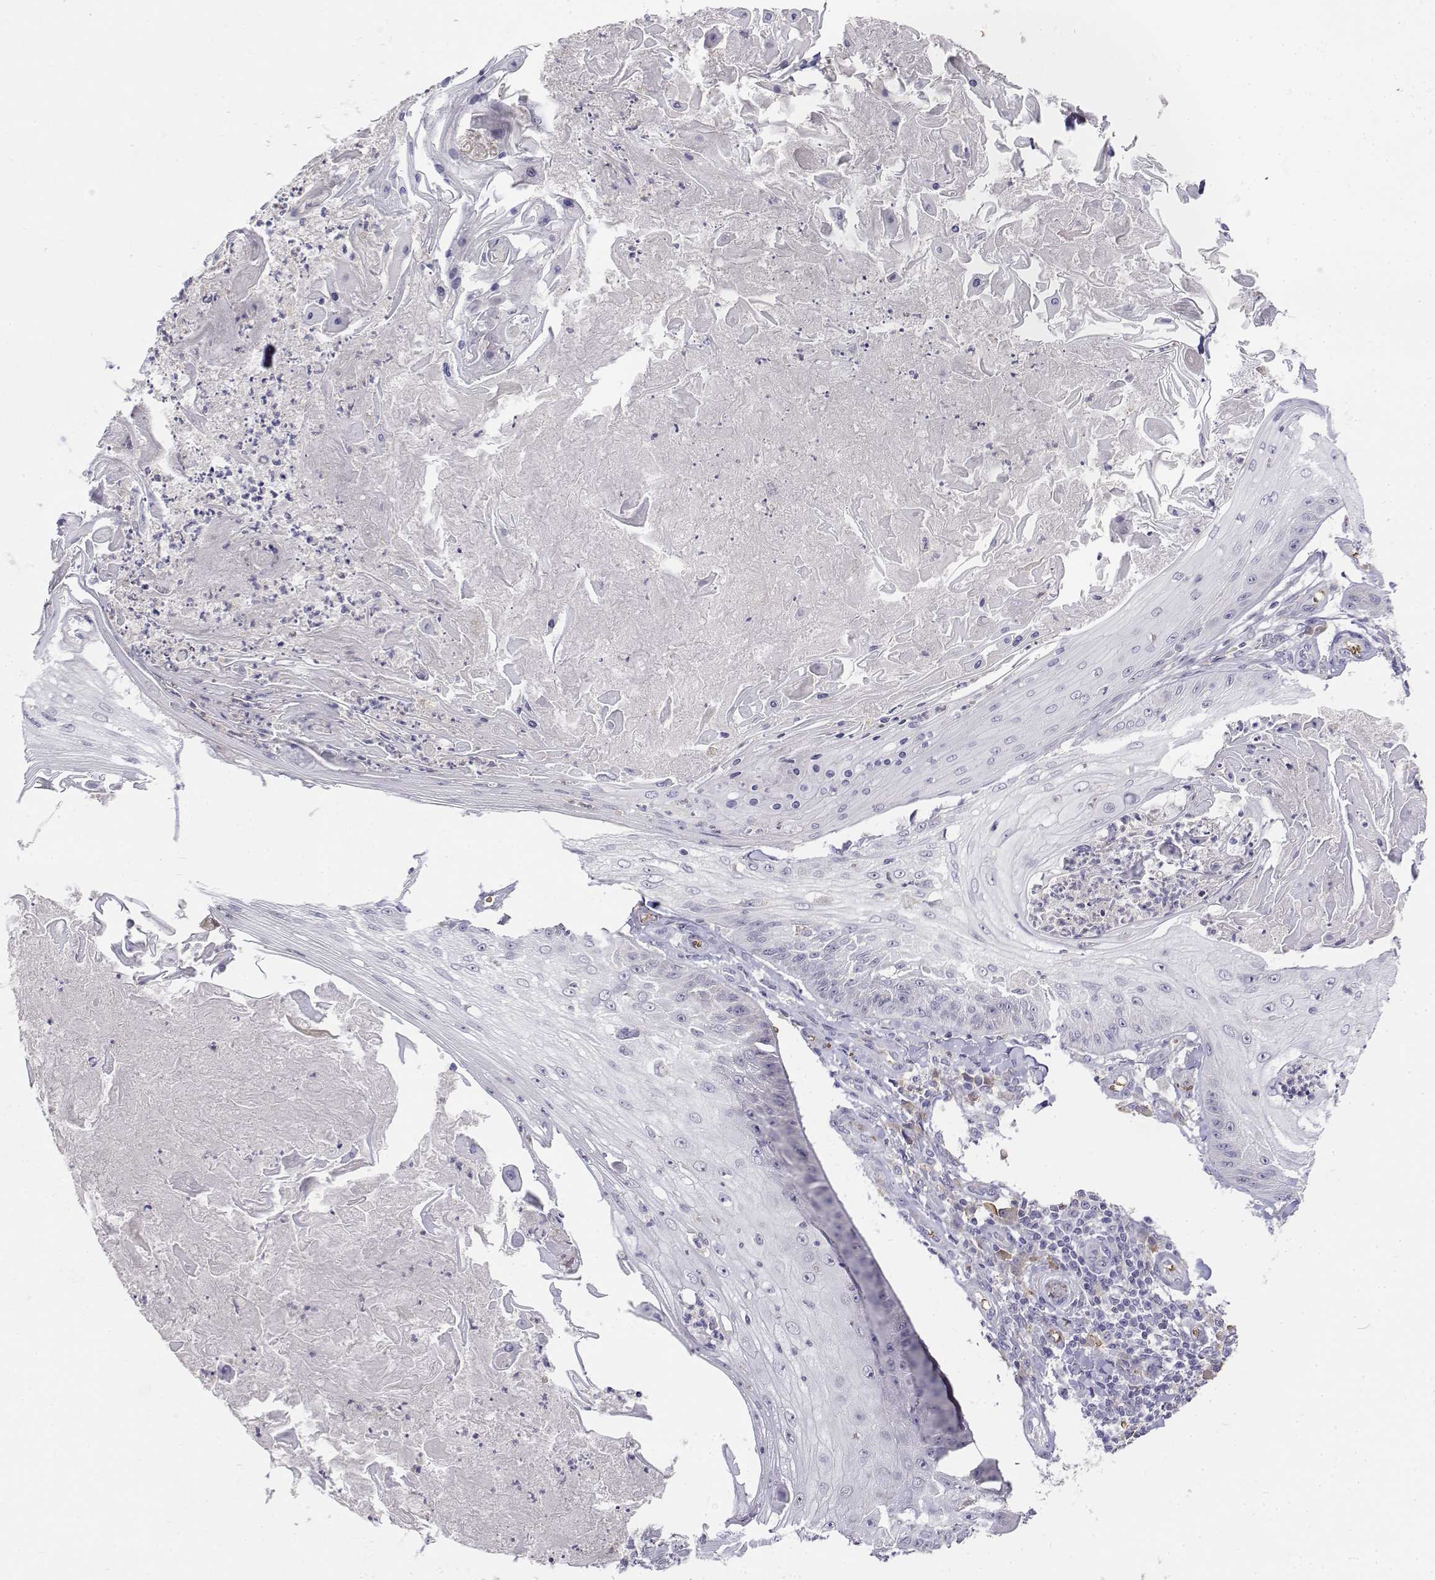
{"staining": {"intensity": "negative", "quantity": "none", "location": "none"}, "tissue": "skin cancer", "cell_type": "Tumor cells", "image_type": "cancer", "snomed": [{"axis": "morphology", "description": "Squamous cell carcinoma, NOS"}, {"axis": "topography", "description": "Skin"}], "caption": "This histopathology image is of skin squamous cell carcinoma stained with IHC to label a protein in brown with the nuclei are counter-stained blue. There is no staining in tumor cells. (Immunohistochemistry (ihc), brightfield microscopy, high magnification).", "gene": "CADM1", "patient": {"sex": "male", "age": 70}}